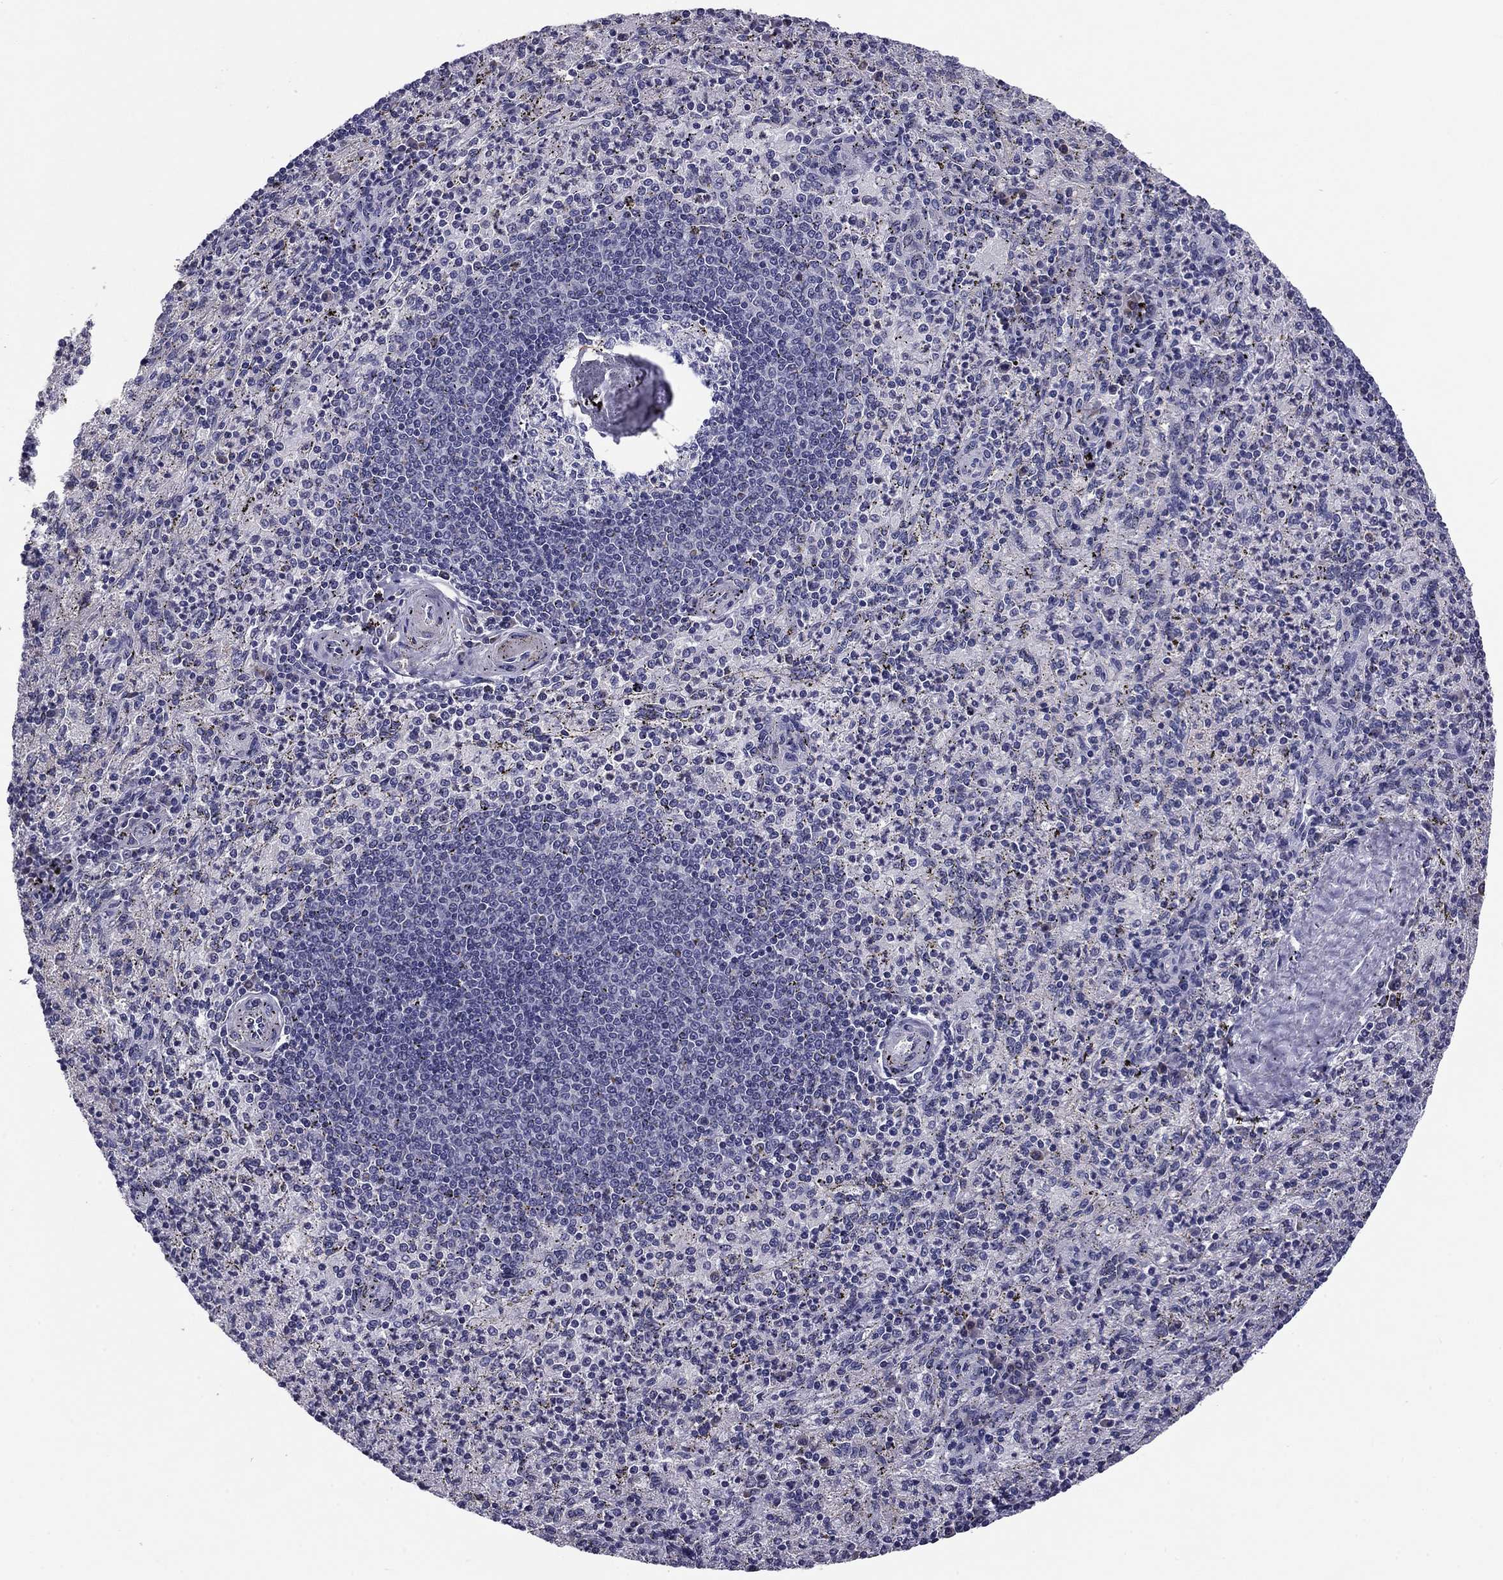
{"staining": {"intensity": "negative", "quantity": "none", "location": "none"}, "tissue": "spleen", "cell_type": "Cells in red pulp", "image_type": "normal", "snomed": [{"axis": "morphology", "description": "Normal tissue, NOS"}, {"axis": "topography", "description": "Spleen"}], "caption": "An IHC image of normal spleen is shown. There is no staining in cells in red pulp of spleen.", "gene": "TMED3", "patient": {"sex": "male", "age": 60}}